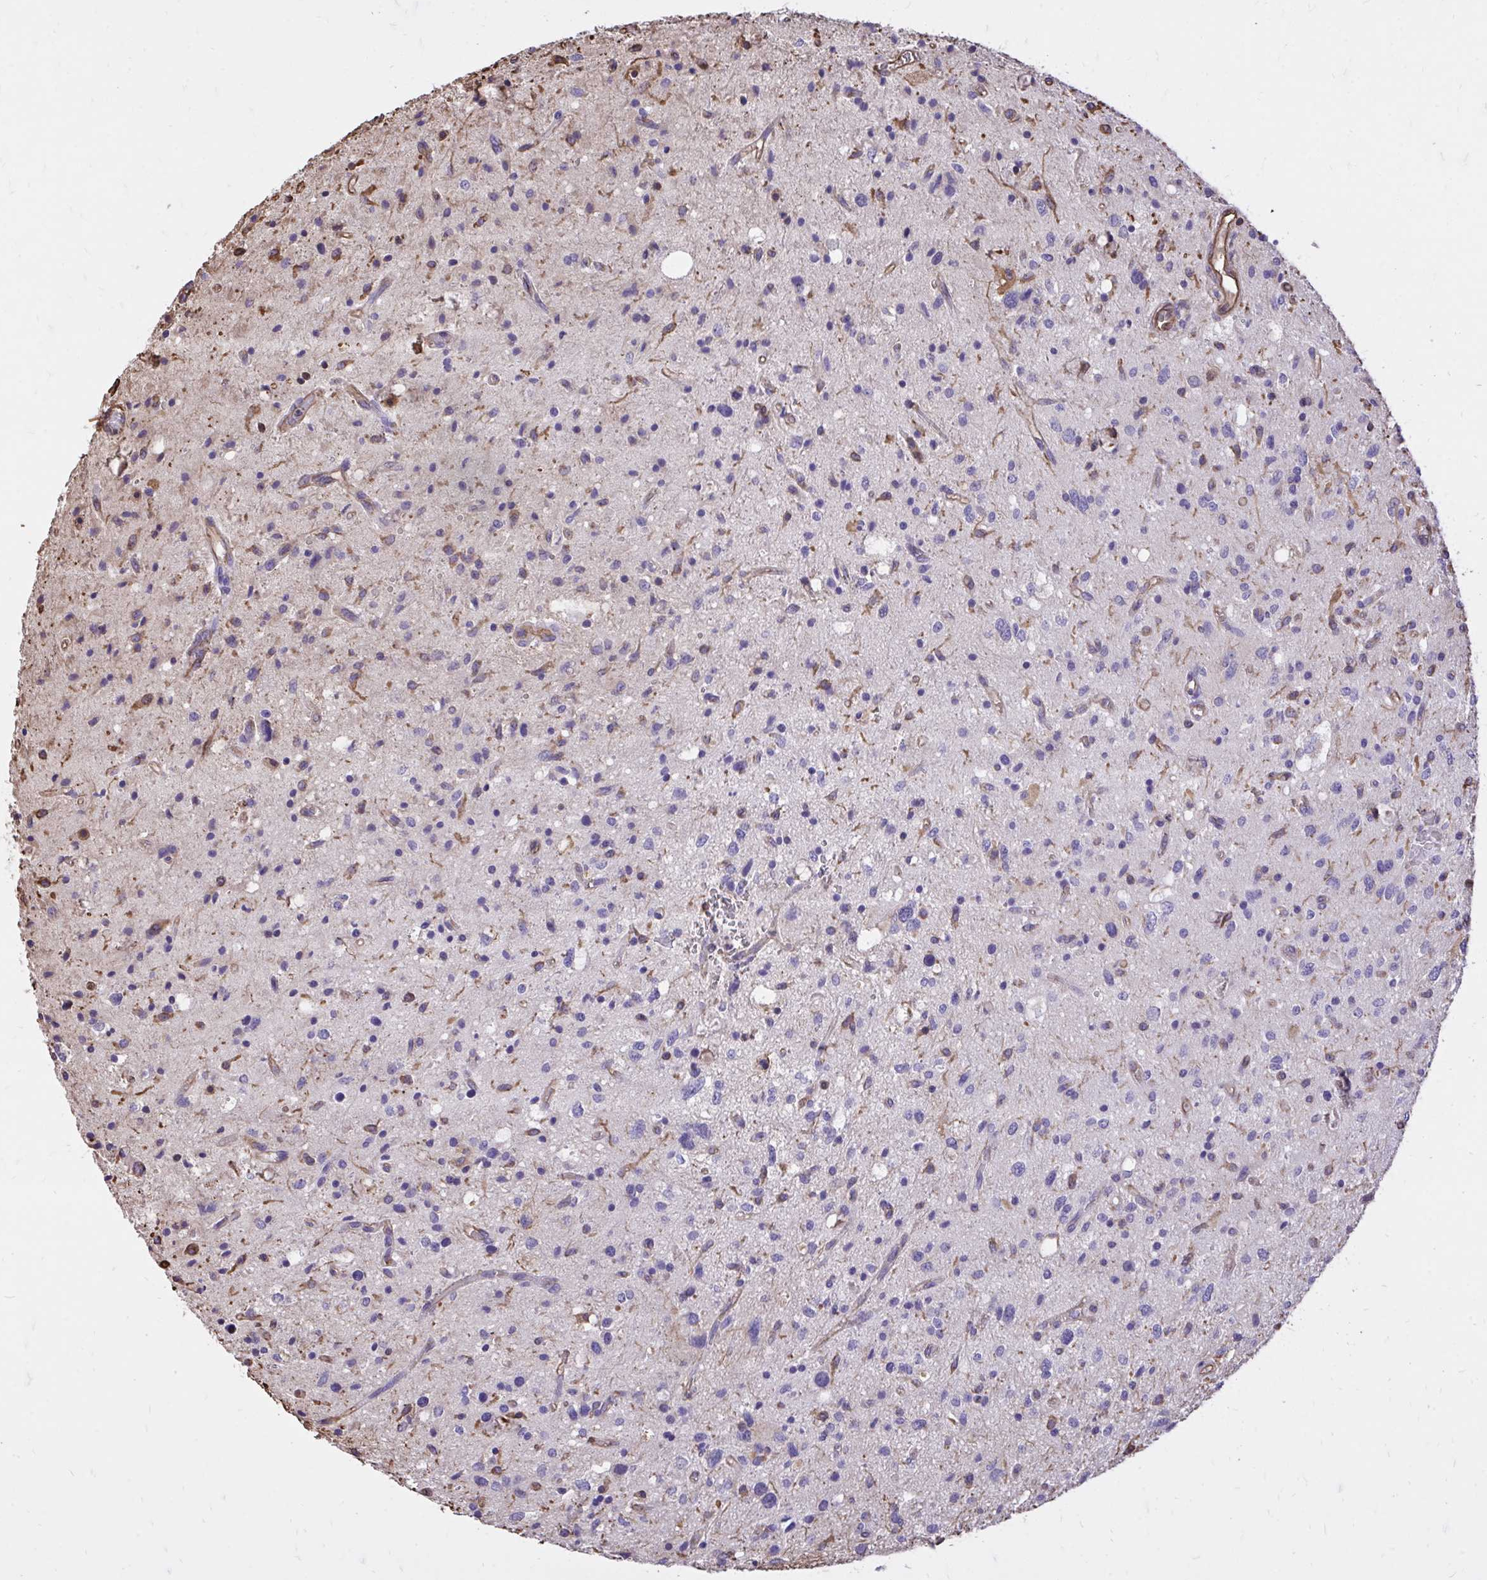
{"staining": {"intensity": "negative", "quantity": "none", "location": "none"}, "tissue": "glioma", "cell_type": "Tumor cells", "image_type": "cancer", "snomed": [{"axis": "morphology", "description": "Glioma, malignant, Low grade"}, {"axis": "topography", "description": "Brain"}], "caption": "Immunohistochemical staining of human malignant low-grade glioma demonstrates no significant expression in tumor cells.", "gene": "RNF103", "patient": {"sex": "female", "age": 58}}